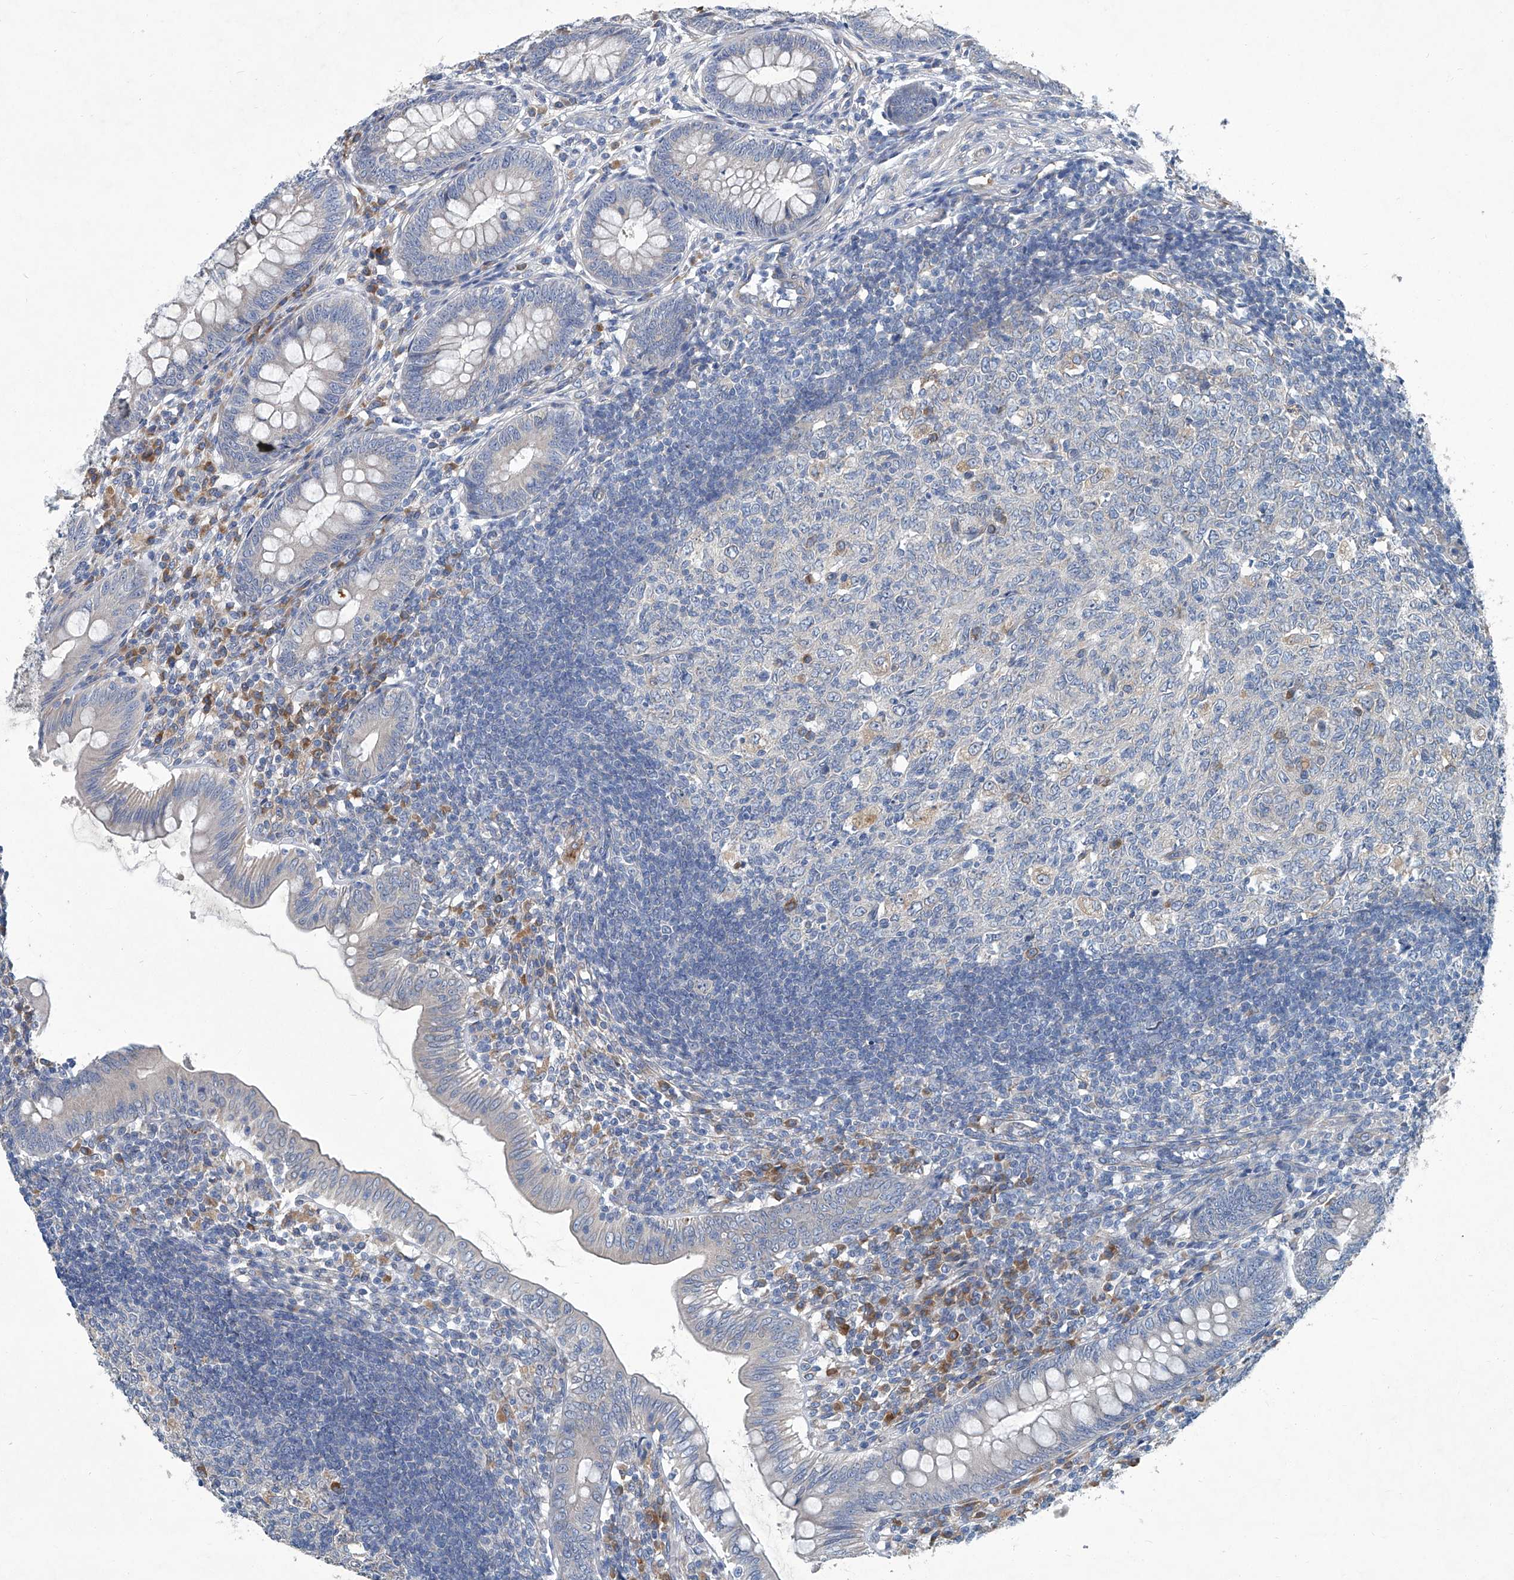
{"staining": {"intensity": "weak", "quantity": "25%-75%", "location": "cytoplasmic/membranous"}, "tissue": "appendix", "cell_type": "Glandular cells", "image_type": "normal", "snomed": [{"axis": "morphology", "description": "Normal tissue, NOS"}, {"axis": "topography", "description": "Appendix"}], "caption": "Protein staining of normal appendix displays weak cytoplasmic/membranous positivity in approximately 25%-75% of glandular cells. Ihc stains the protein of interest in brown and the nuclei are stained blue.", "gene": "SLC26A11", "patient": {"sex": "male", "age": 14}}